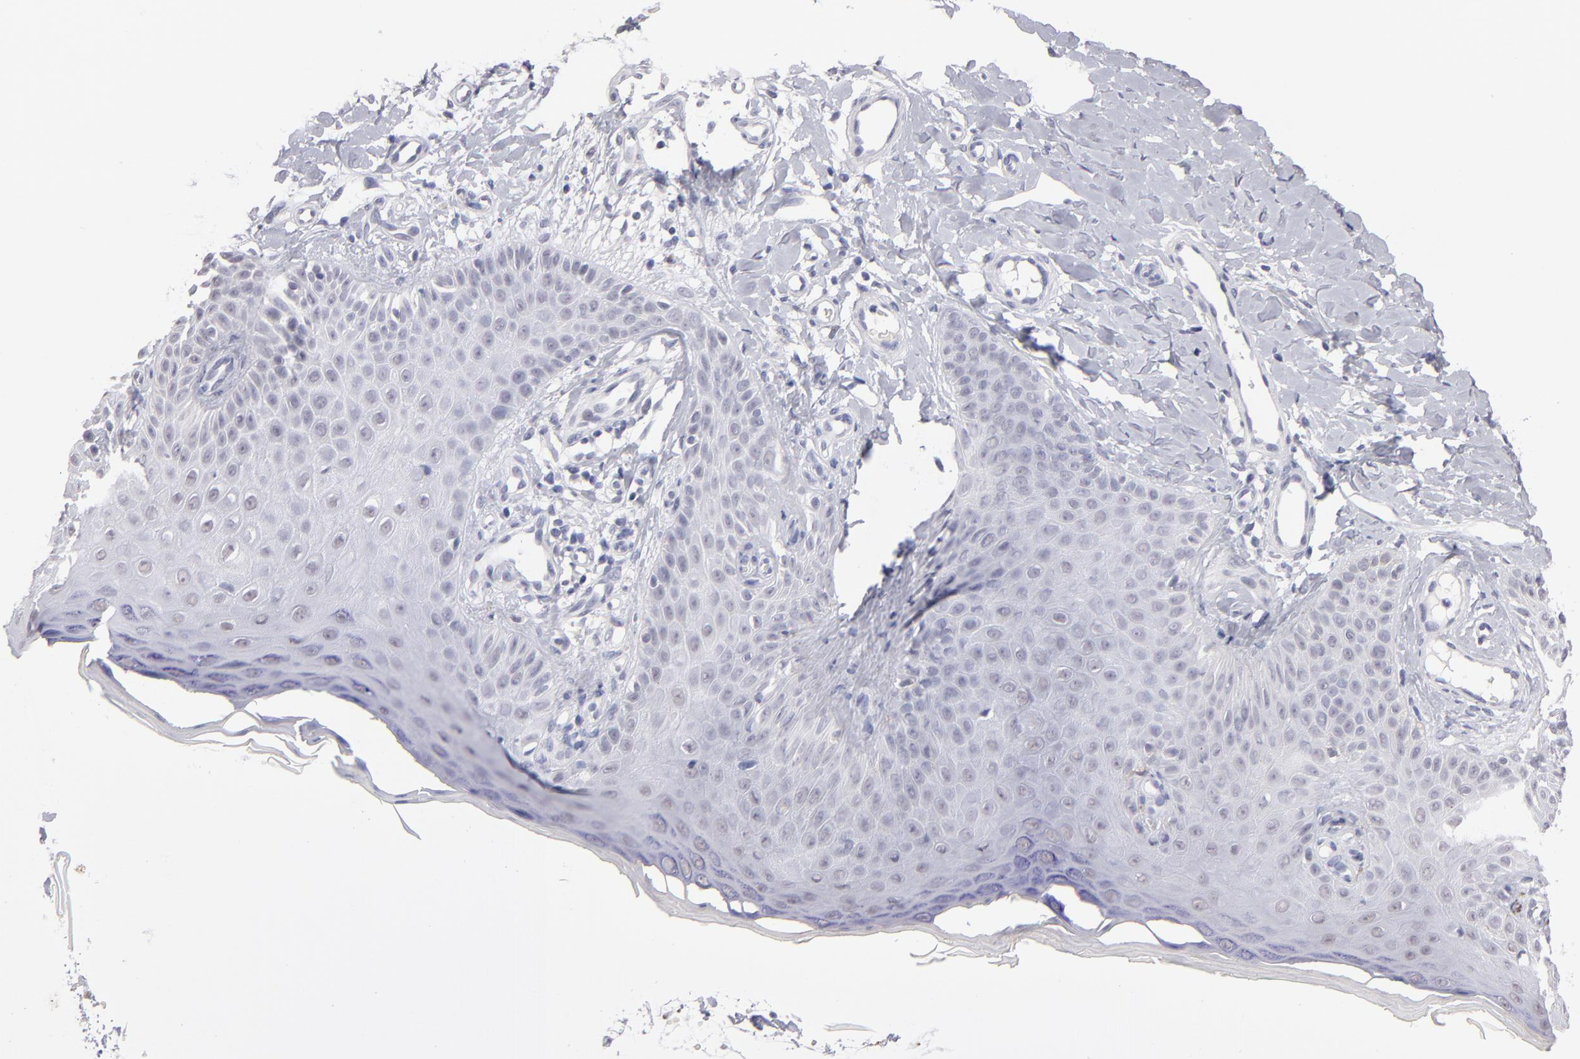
{"staining": {"intensity": "negative", "quantity": "none", "location": "none"}, "tissue": "skin cancer", "cell_type": "Tumor cells", "image_type": "cancer", "snomed": [{"axis": "morphology", "description": "Squamous cell carcinoma, NOS"}, {"axis": "topography", "description": "Skin"}], "caption": "High magnification brightfield microscopy of skin cancer (squamous cell carcinoma) stained with DAB (brown) and counterstained with hematoxylin (blue): tumor cells show no significant expression.", "gene": "TEX11", "patient": {"sex": "female", "age": 40}}